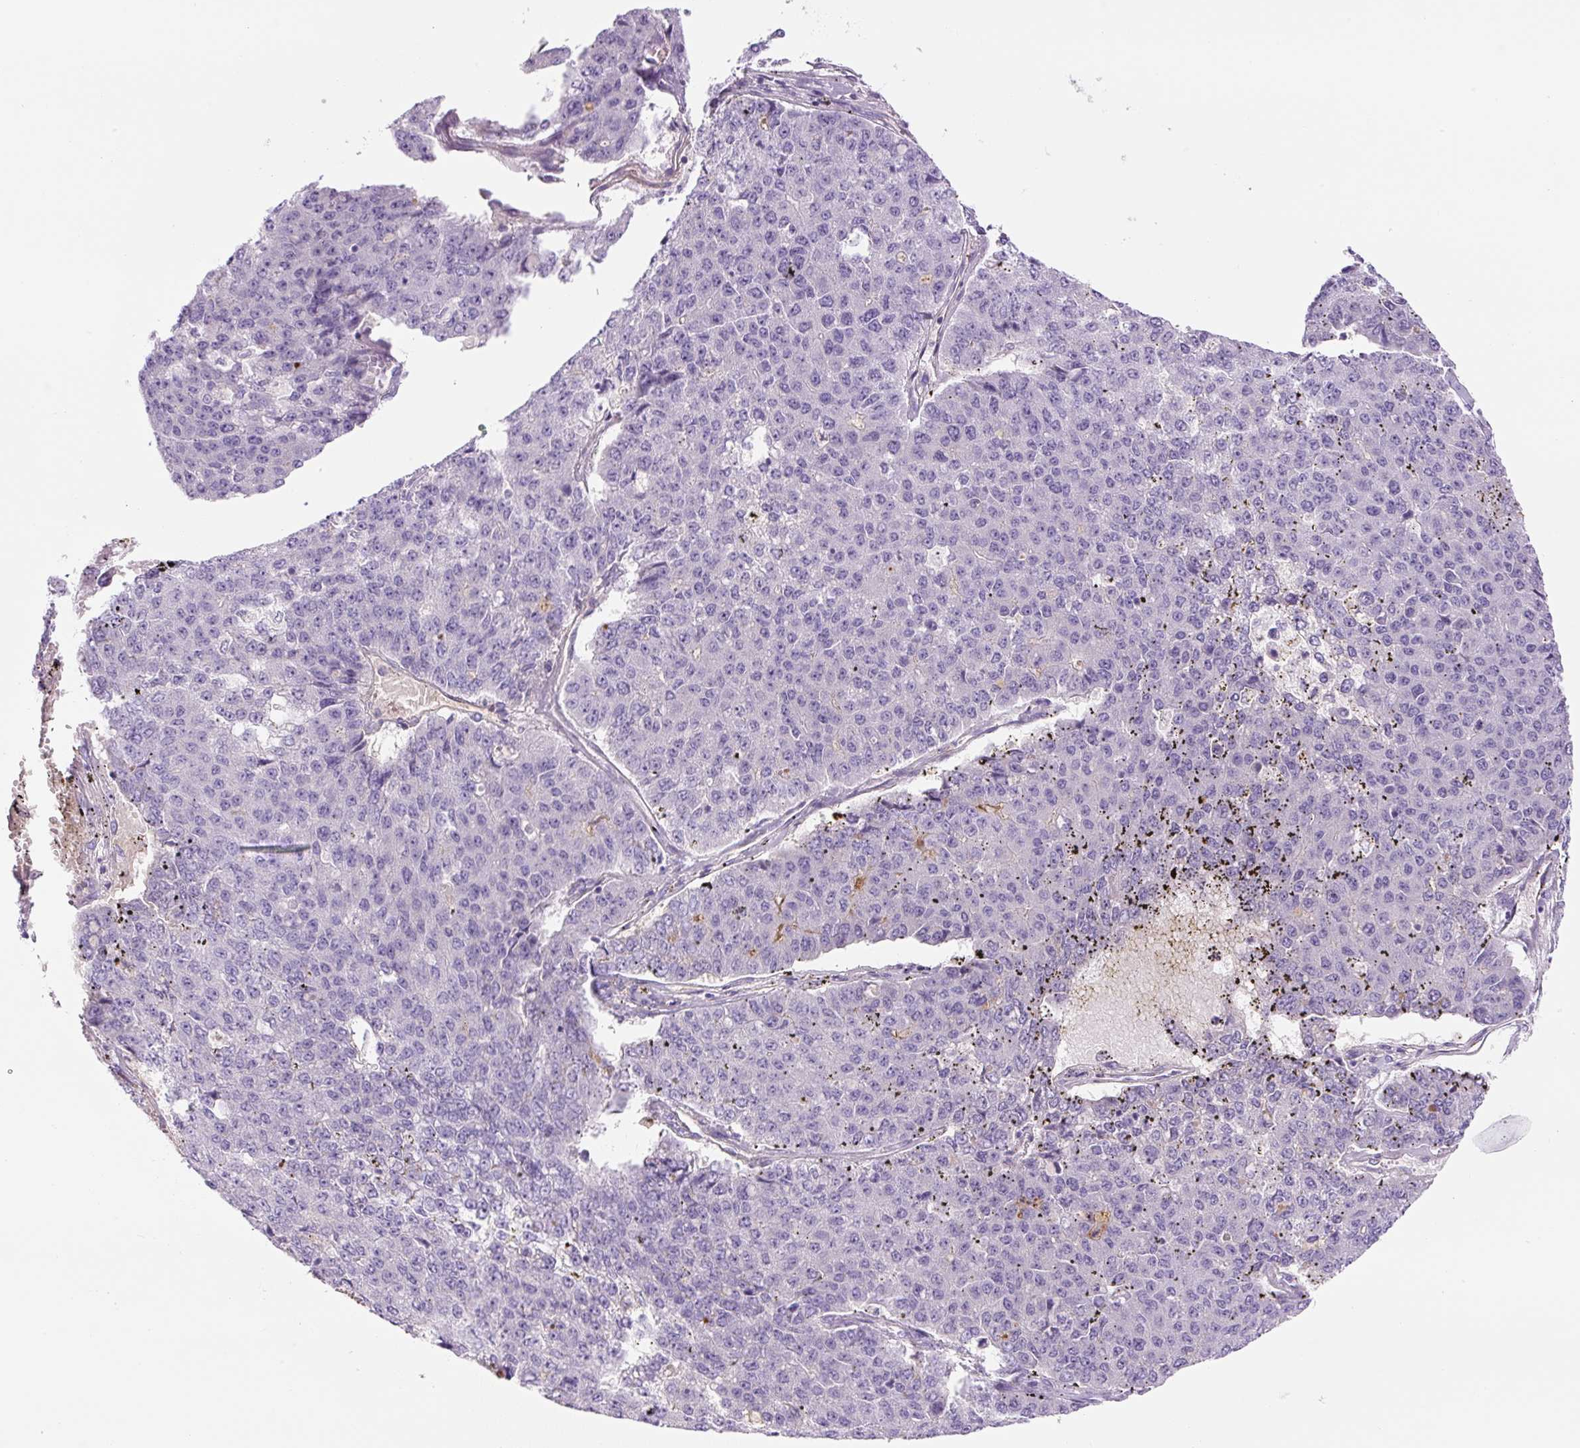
{"staining": {"intensity": "negative", "quantity": "none", "location": "none"}, "tissue": "pancreatic cancer", "cell_type": "Tumor cells", "image_type": "cancer", "snomed": [{"axis": "morphology", "description": "Adenocarcinoma, NOS"}, {"axis": "topography", "description": "Pancreas"}], "caption": "An image of human adenocarcinoma (pancreatic) is negative for staining in tumor cells.", "gene": "RSPO4", "patient": {"sex": "male", "age": 50}}